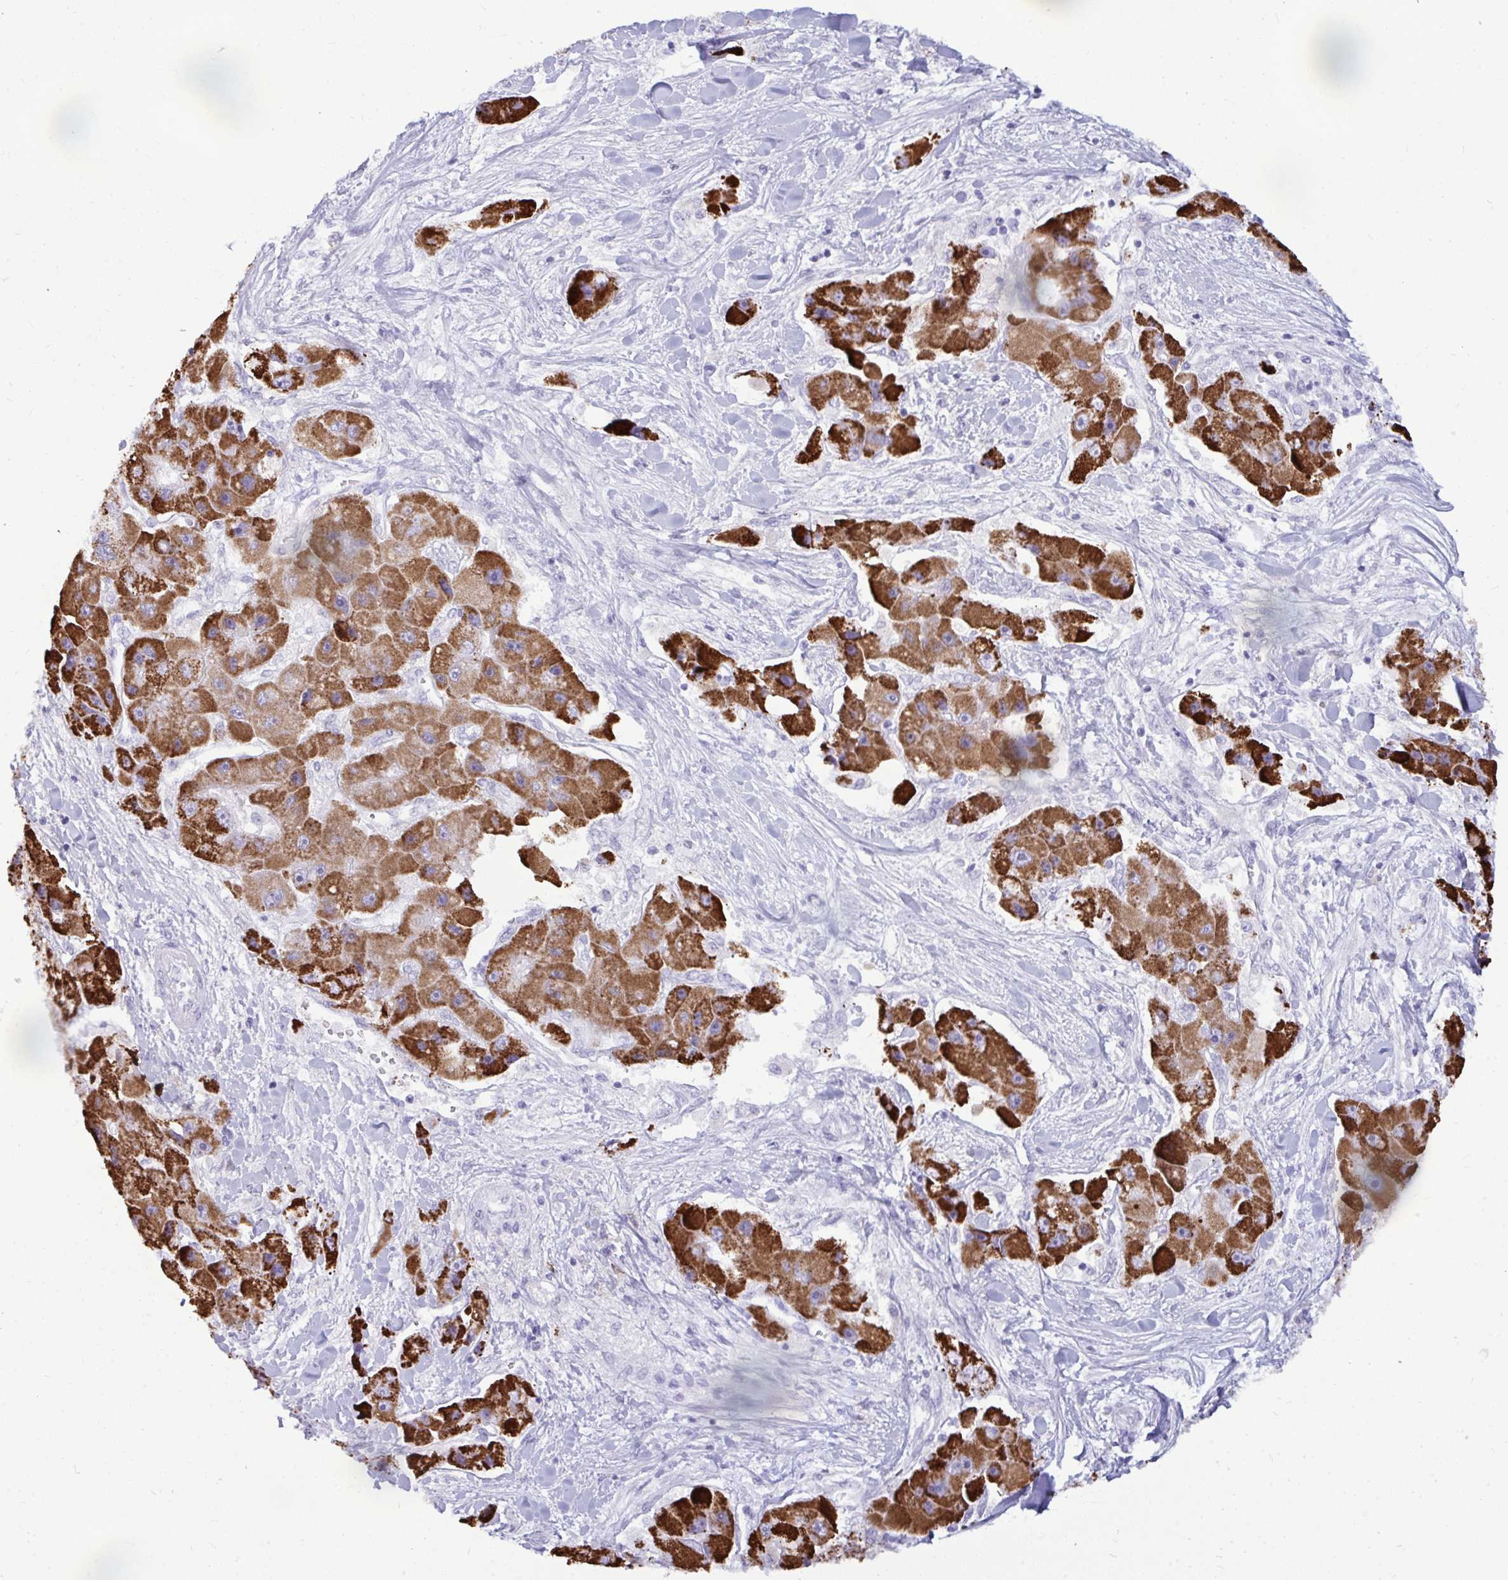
{"staining": {"intensity": "strong", "quantity": ">75%", "location": "cytoplasmic/membranous"}, "tissue": "liver cancer", "cell_type": "Tumor cells", "image_type": "cancer", "snomed": [{"axis": "morphology", "description": "Carcinoma, Hepatocellular, NOS"}, {"axis": "topography", "description": "Liver"}], "caption": "The photomicrograph demonstrates a brown stain indicating the presence of a protein in the cytoplasmic/membranous of tumor cells in liver cancer (hepatocellular carcinoma).", "gene": "ANKRD60", "patient": {"sex": "male", "age": 24}}